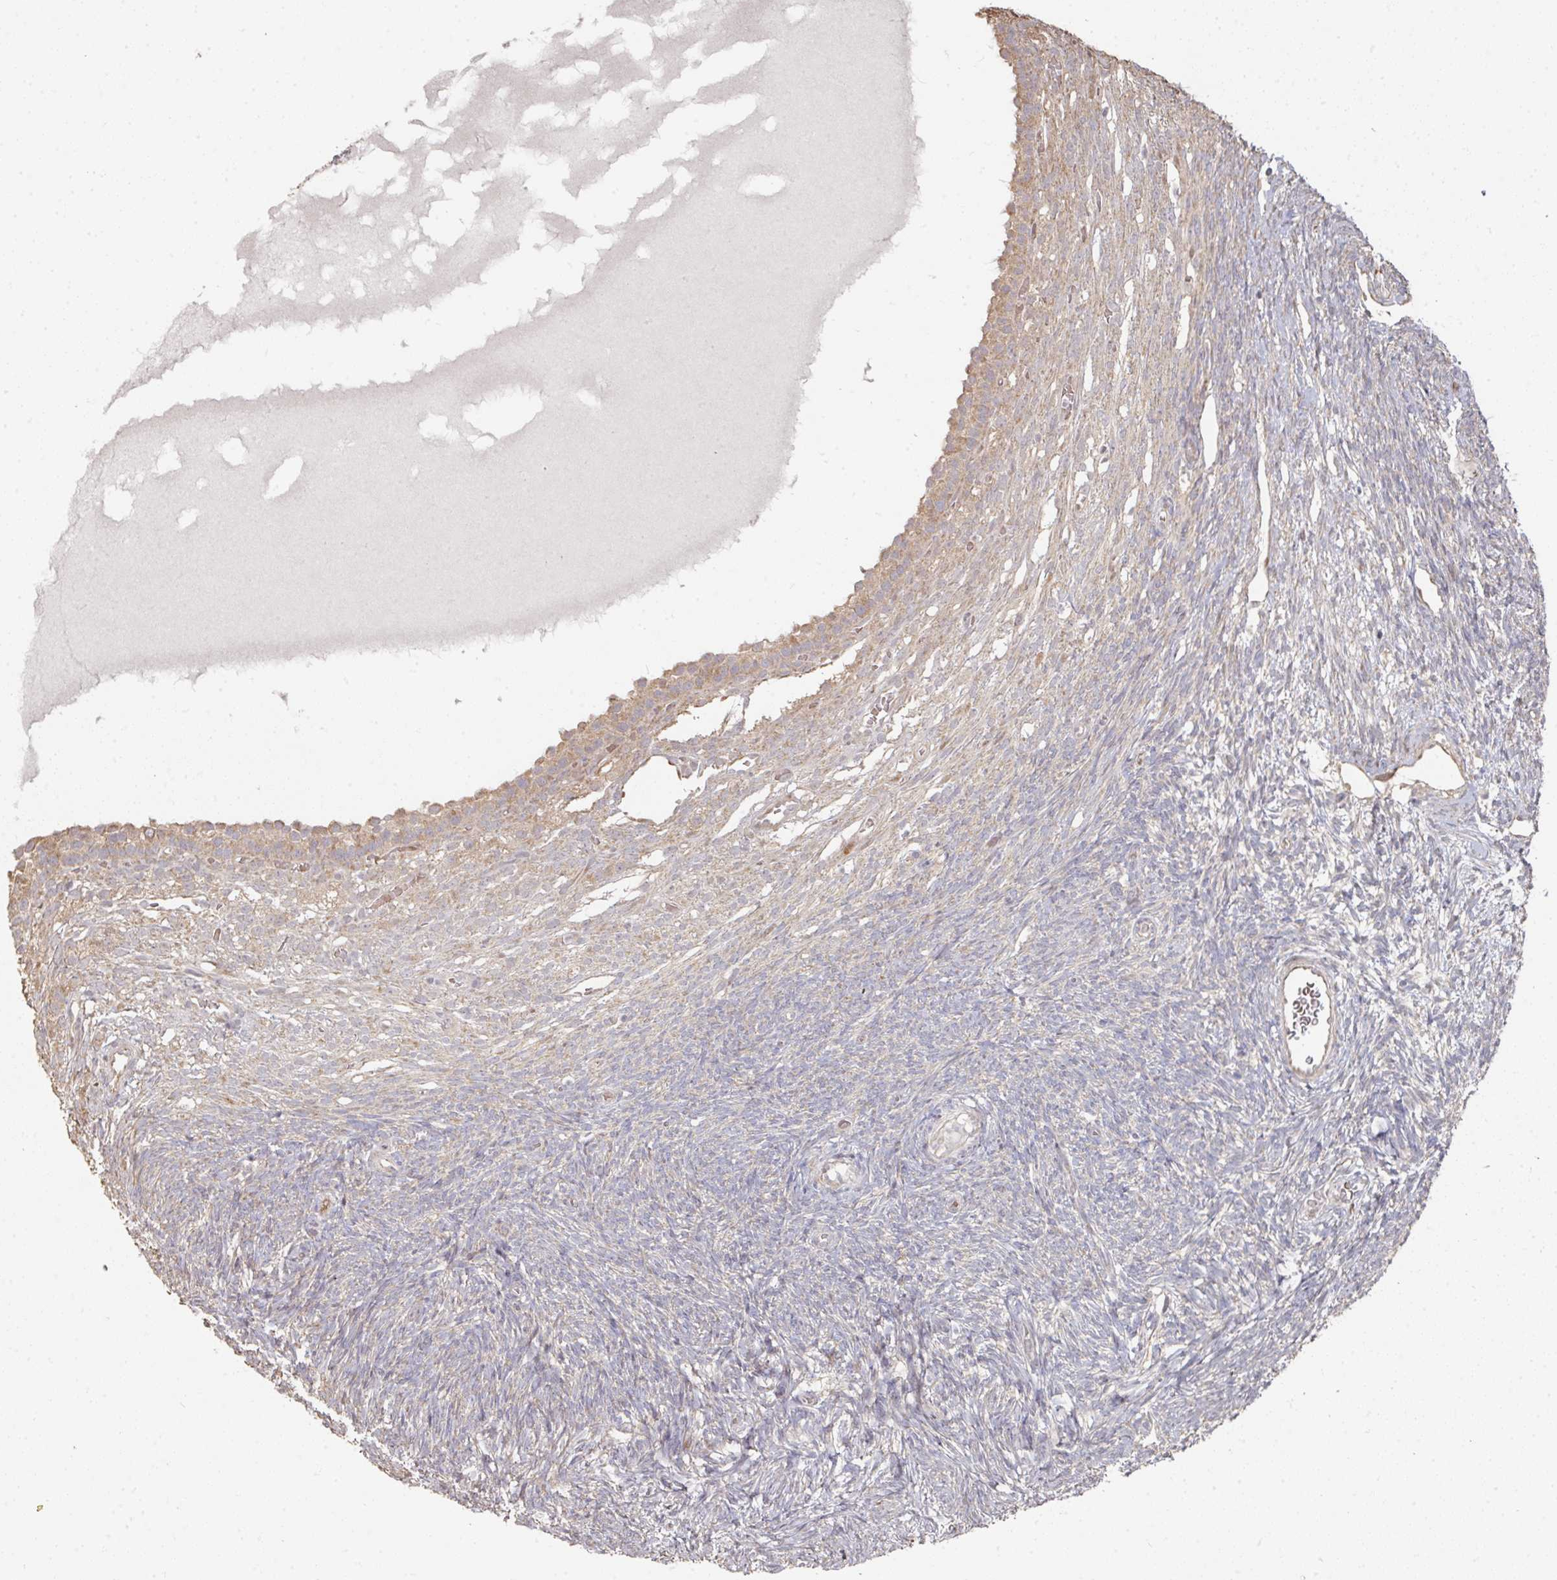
{"staining": {"intensity": "weak", "quantity": "<25%", "location": "cytoplasmic/membranous"}, "tissue": "ovary", "cell_type": "Follicle cells", "image_type": "normal", "snomed": [{"axis": "morphology", "description": "Normal tissue, NOS"}, {"axis": "topography", "description": "Ovary"}], "caption": "Immunohistochemistry micrograph of unremarkable ovary: human ovary stained with DAB (3,3'-diaminobenzidine) exhibits no significant protein positivity in follicle cells. (DAB (3,3'-diaminobenzidine) immunohistochemistry, high magnification).", "gene": "CA7", "patient": {"sex": "female", "age": 39}}